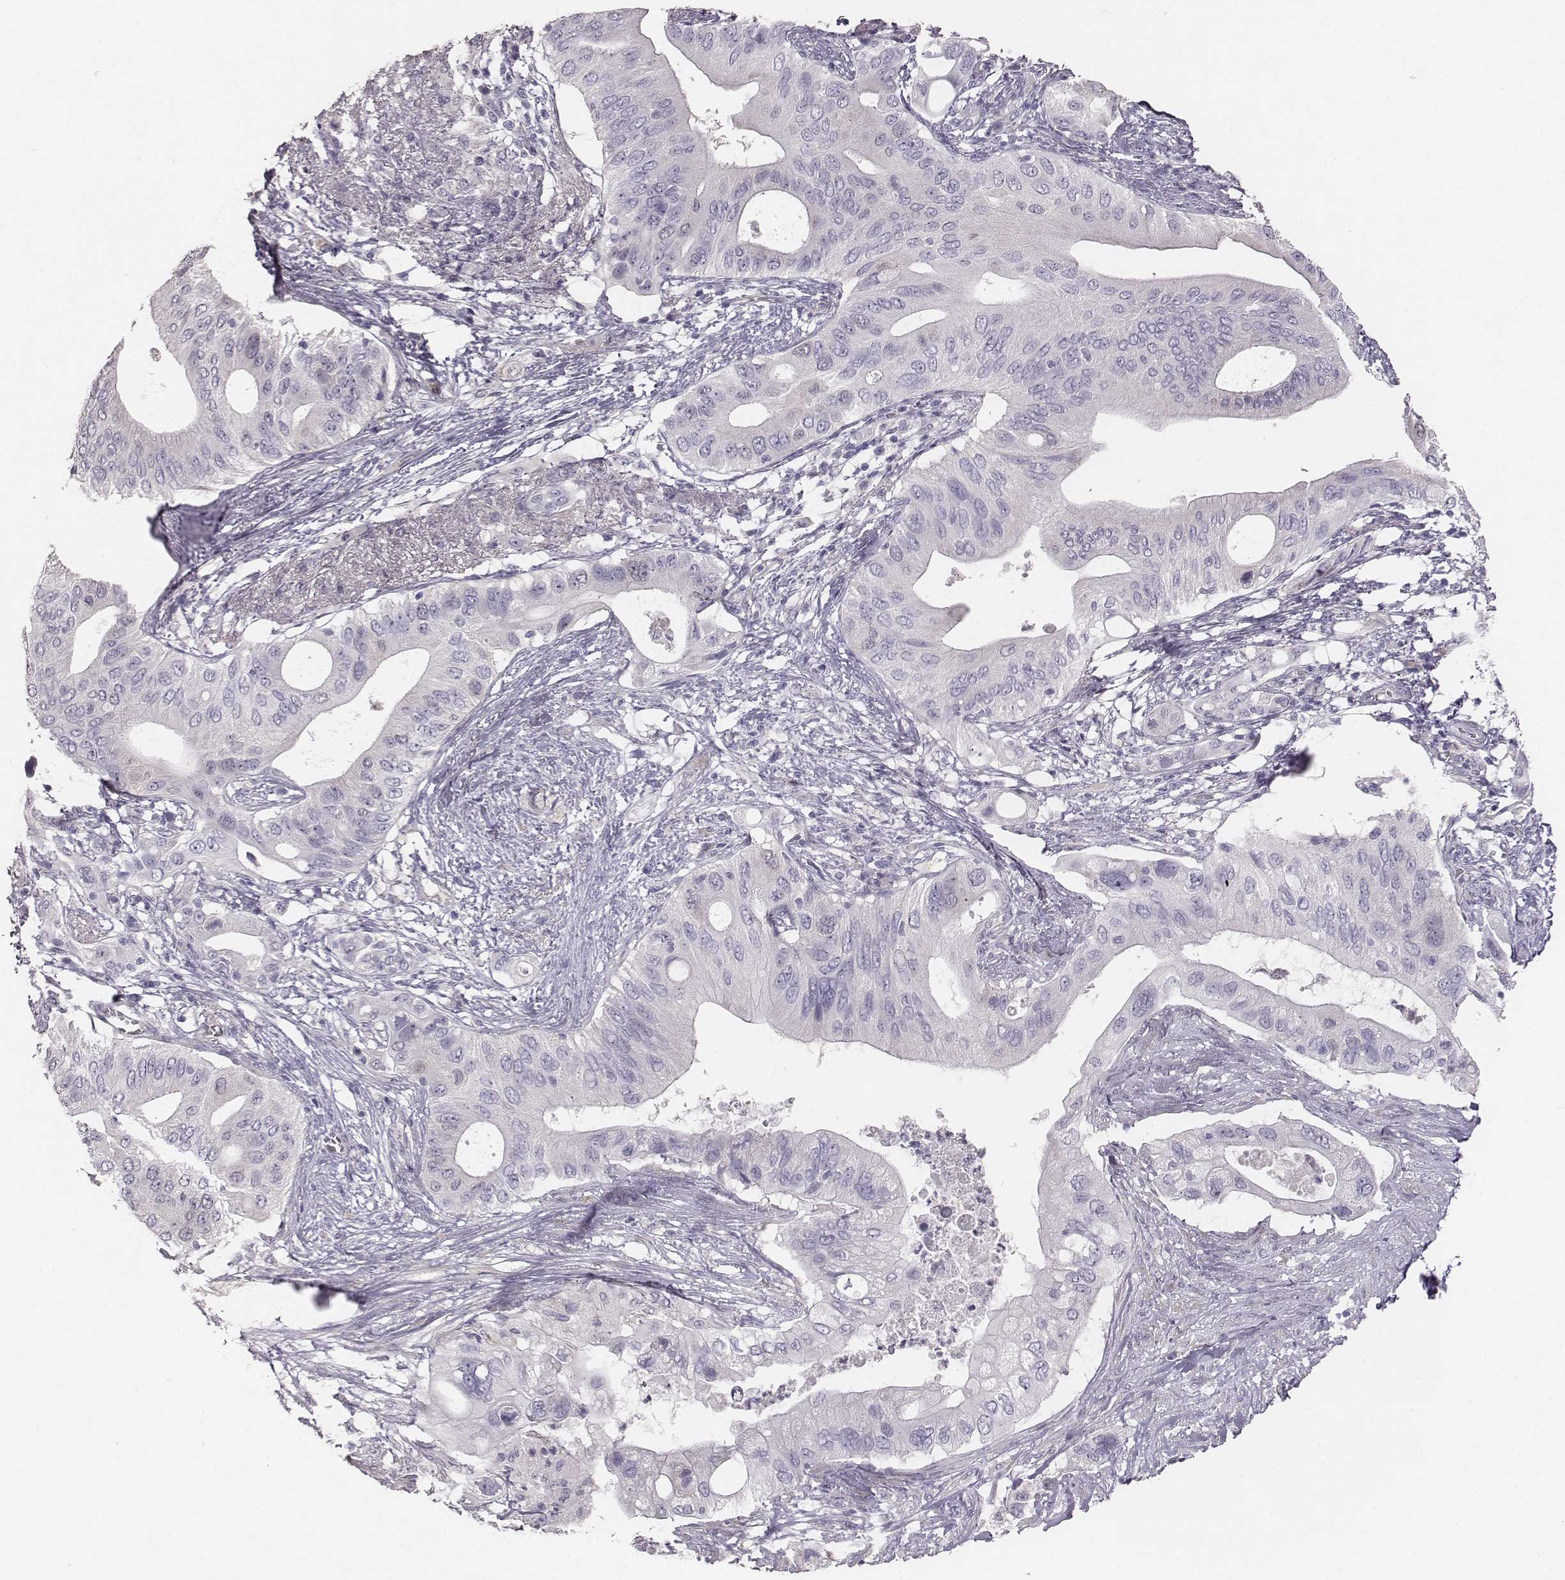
{"staining": {"intensity": "negative", "quantity": "none", "location": "none"}, "tissue": "pancreatic cancer", "cell_type": "Tumor cells", "image_type": "cancer", "snomed": [{"axis": "morphology", "description": "Adenocarcinoma, NOS"}, {"axis": "topography", "description": "Pancreas"}], "caption": "There is no significant staining in tumor cells of pancreatic cancer (adenocarcinoma).", "gene": "PBK", "patient": {"sex": "female", "age": 72}}